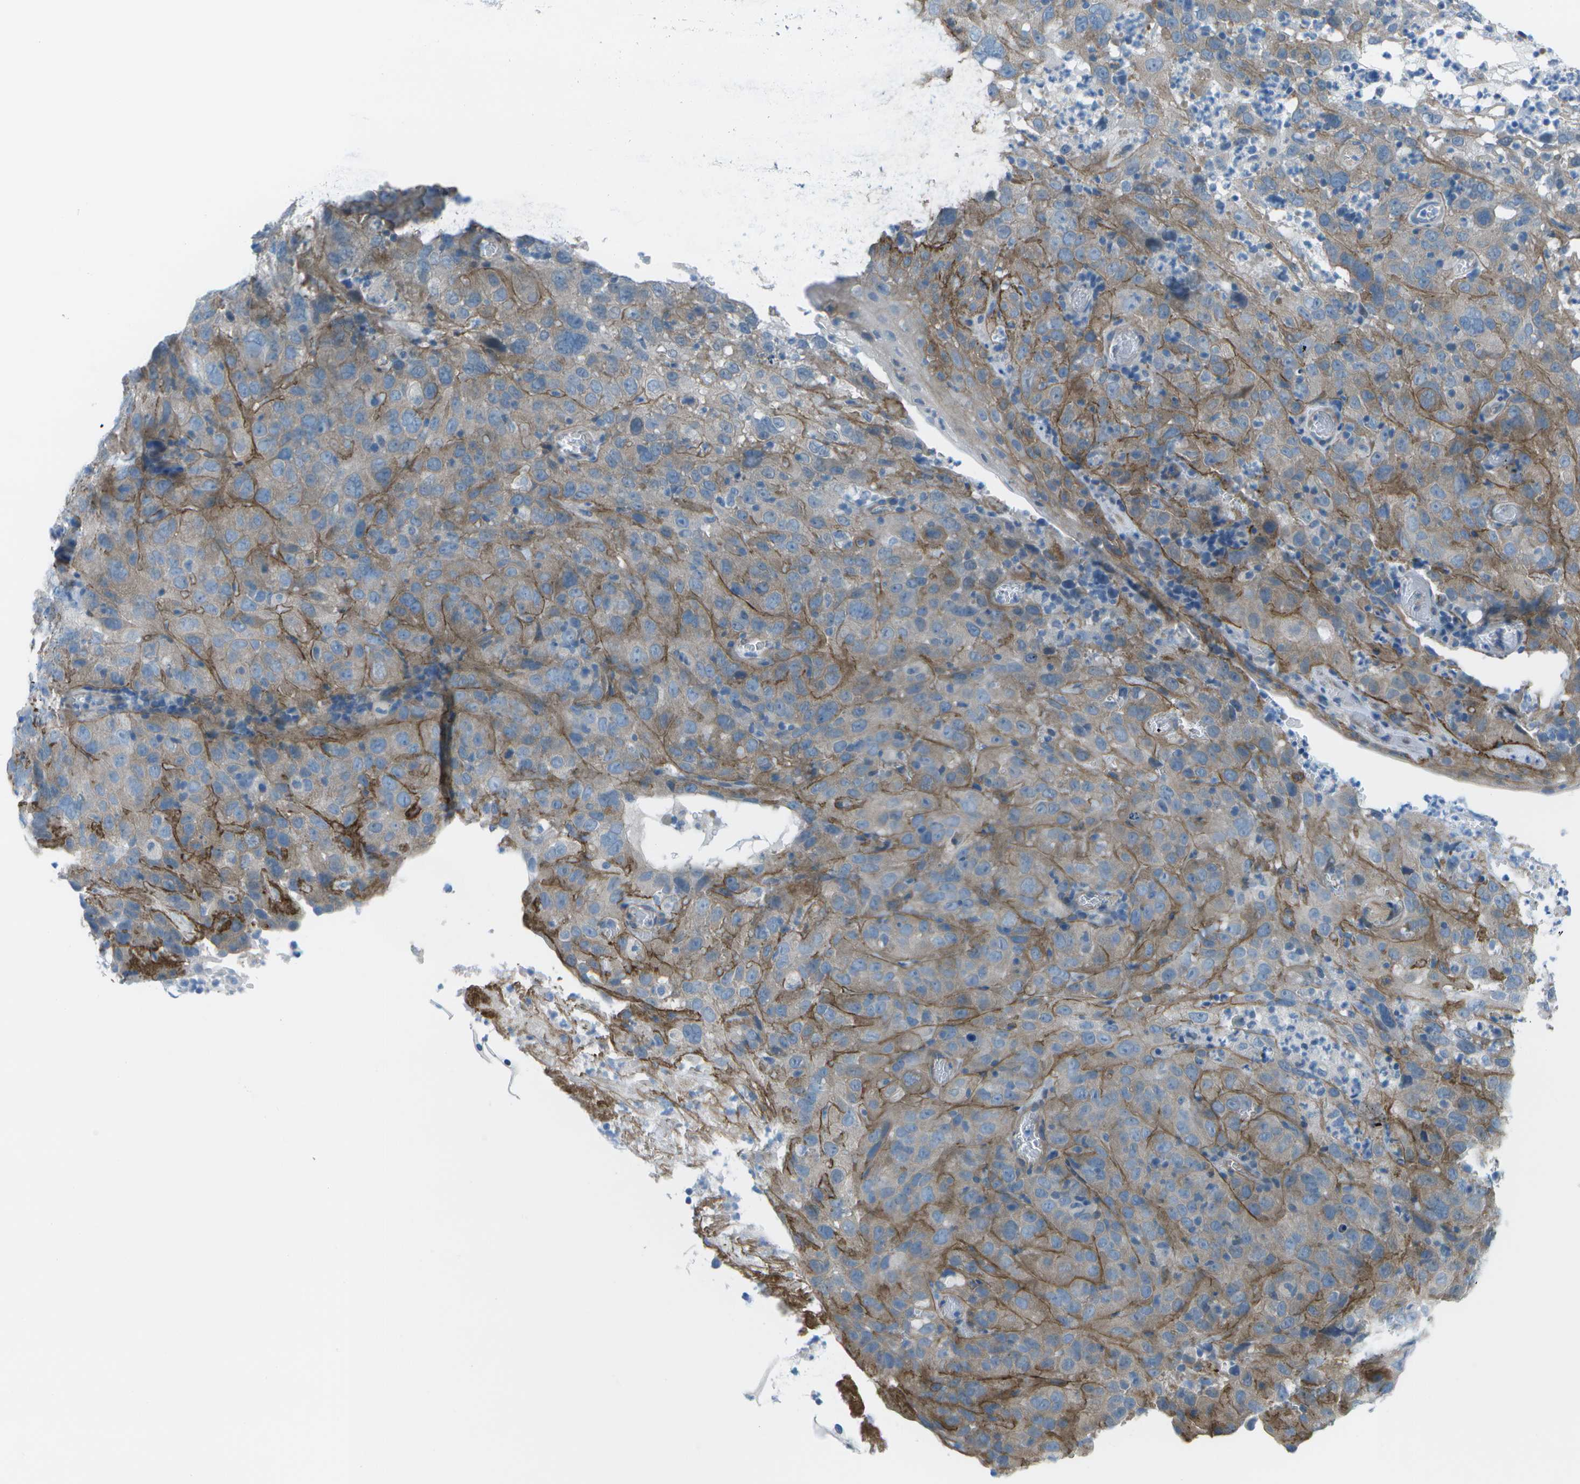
{"staining": {"intensity": "moderate", "quantity": "25%-75%", "location": "cytoplasmic/membranous"}, "tissue": "cervical cancer", "cell_type": "Tumor cells", "image_type": "cancer", "snomed": [{"axis": "morphology", "description": "Squamous cell carcinoma, NOS"}, {"axis": "topography", "description": "Cervix"}], "caption": "Cervical cancer (squamous cell carcinoma) was stained to show a protein in brown. There is medium levels of moderate cytoplasmic/membranous staining in approximately 25%-75% of tumor cells.", "gene": "SORBS3", "patient": {"sex": "female", "age": 32}}